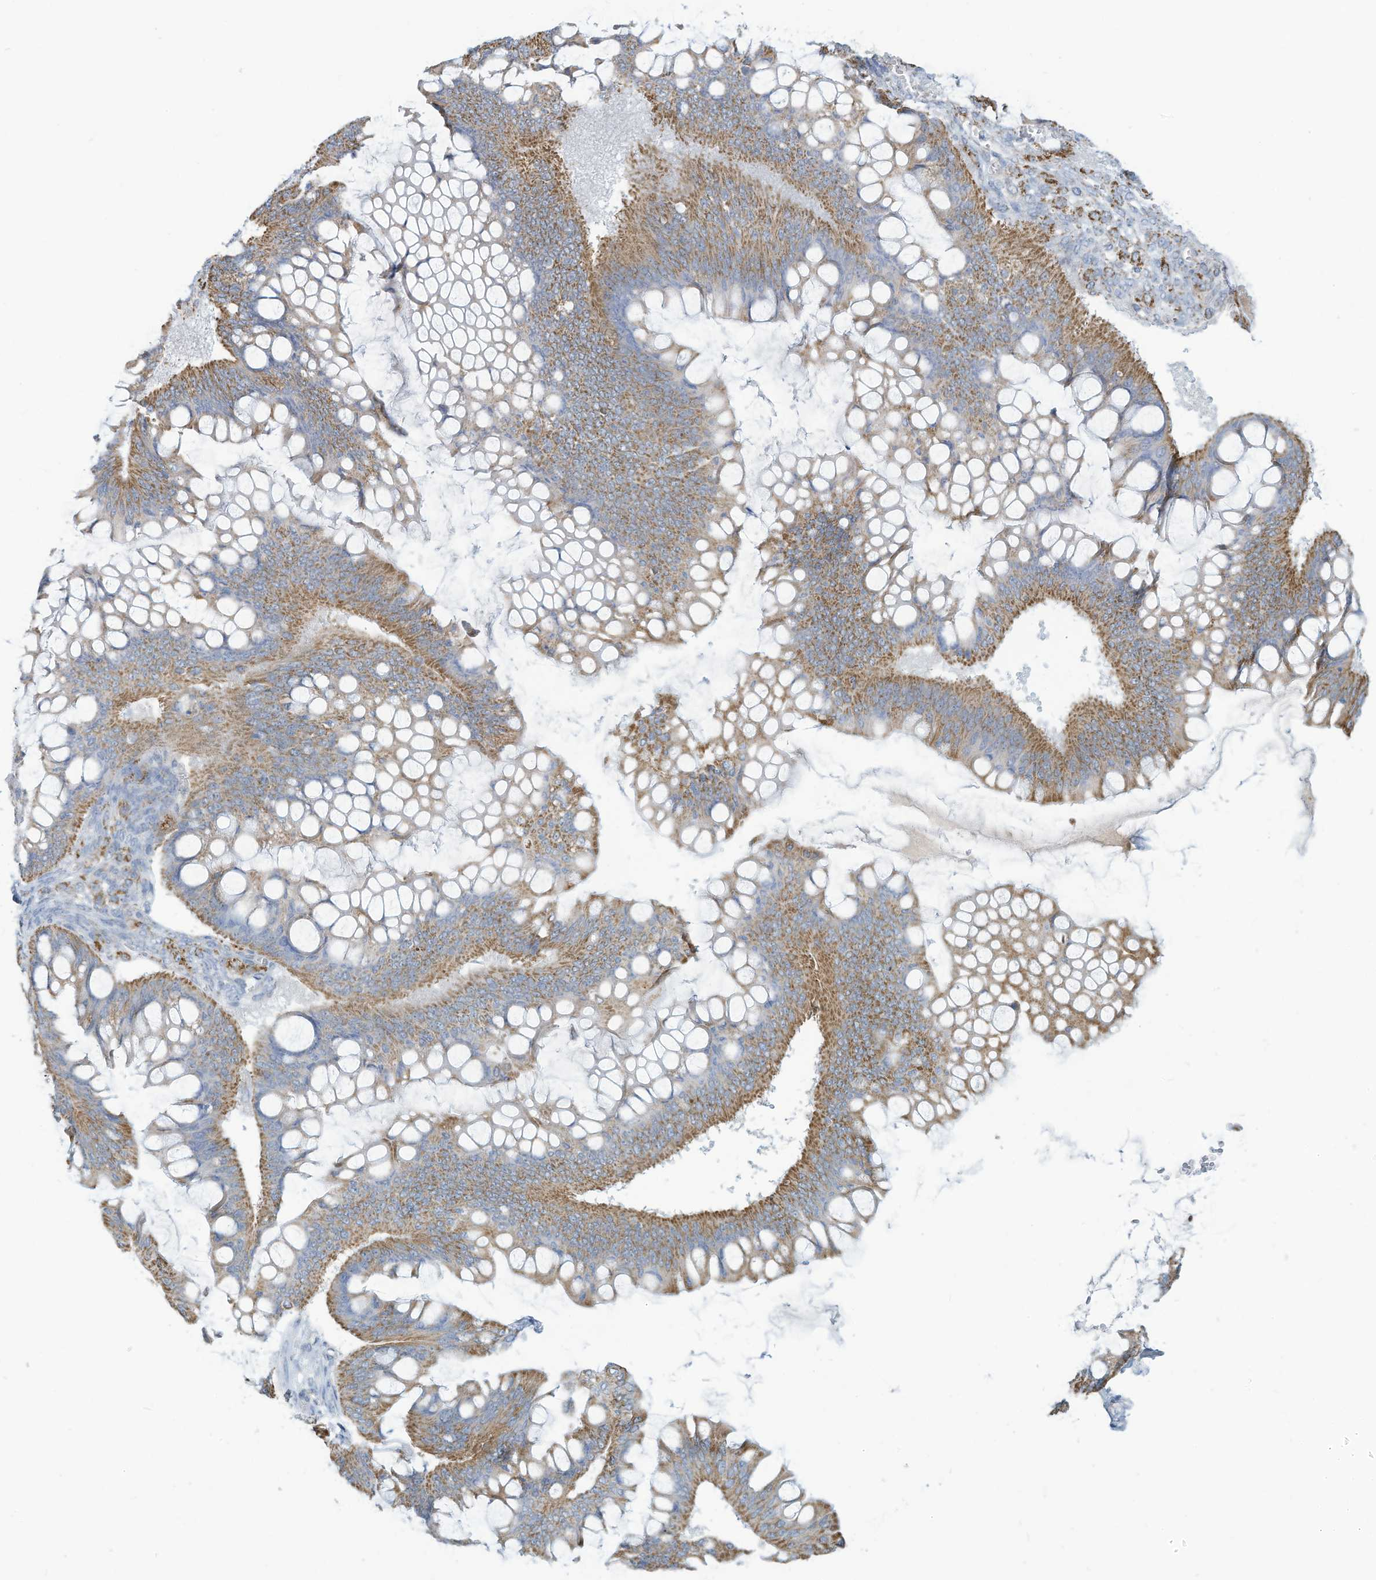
{"staining": {"intensity": "moderate", "quantity": "25%-75%", "location": "cytoplasmic/membranous"}, "tissue": "ovarian cancer", "cell_type": "Tumor cells", "image_type": "cancer", "snomed": [{"axis": "morphology", "description": "Cystadenocarcinoma, mucinous, NOS"}, {"axis": "topography", "description": "Ovary"}], "caption": "Moderate cytoplasmic/membranous protein expression is identified in approximately 25%-75% of tumor cells in ovarian mucinous cystadenocarcinoma. Nuclei are stained in blue.", "gene": "NLN", "patient": {"sex": "female", "age": 73}}